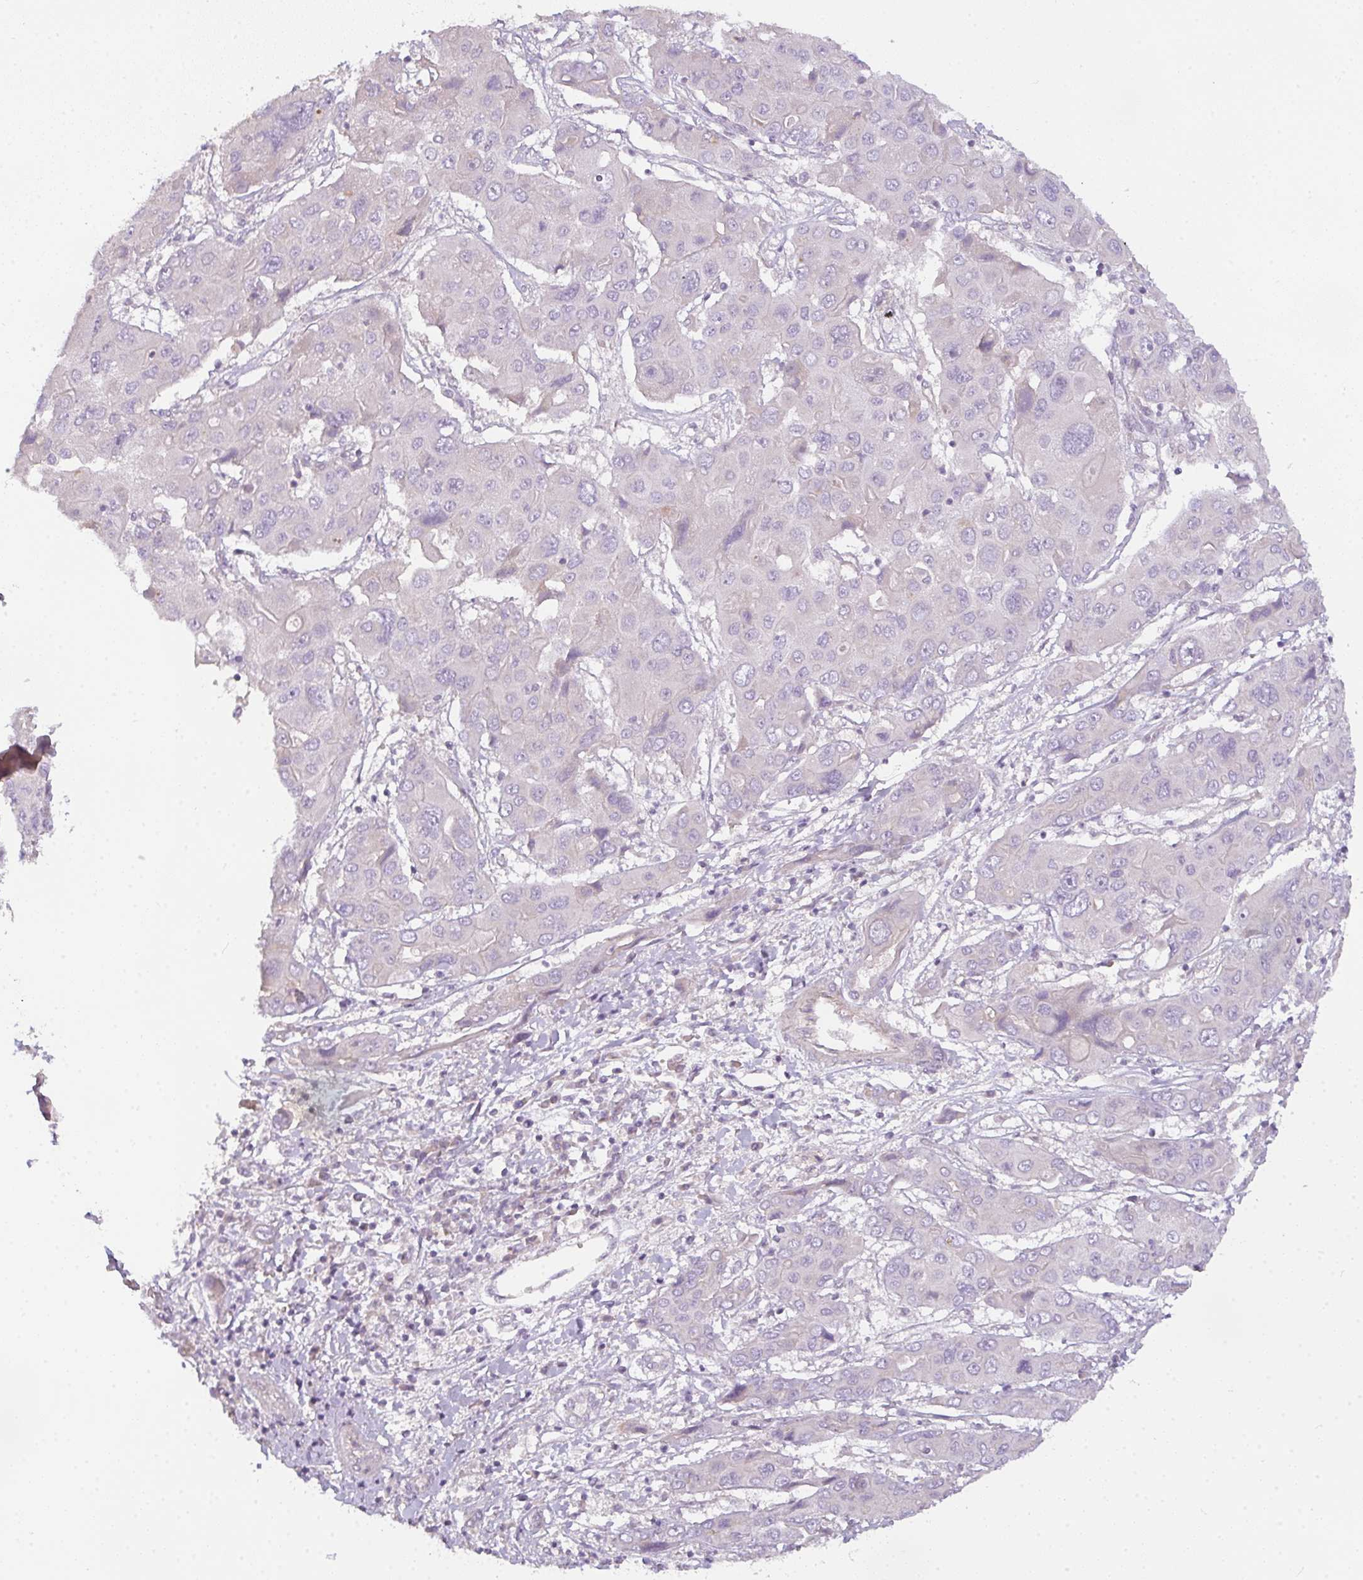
{"staining": {"intensity": "negative", "quantity": "none", "location": "none"}, "tissue": "liver cancer", "cell_type": "Tumor cells", "image_type": "cancer", "snomed": [{"axis": "morphology", "description": "Cholangiocarcinoma"}, {"axis": "topography", "description": "Liver"}], "caption": "This histopathology image is of liver cancer (cholangiocarcinoma) stained with immunohistochemistry to label a protein in brown with the nuclei are counter-stained blue. There is no expression in tumor cells.", "gene": "FILIP1", "patient": {"sex": "male", "age": 67}}